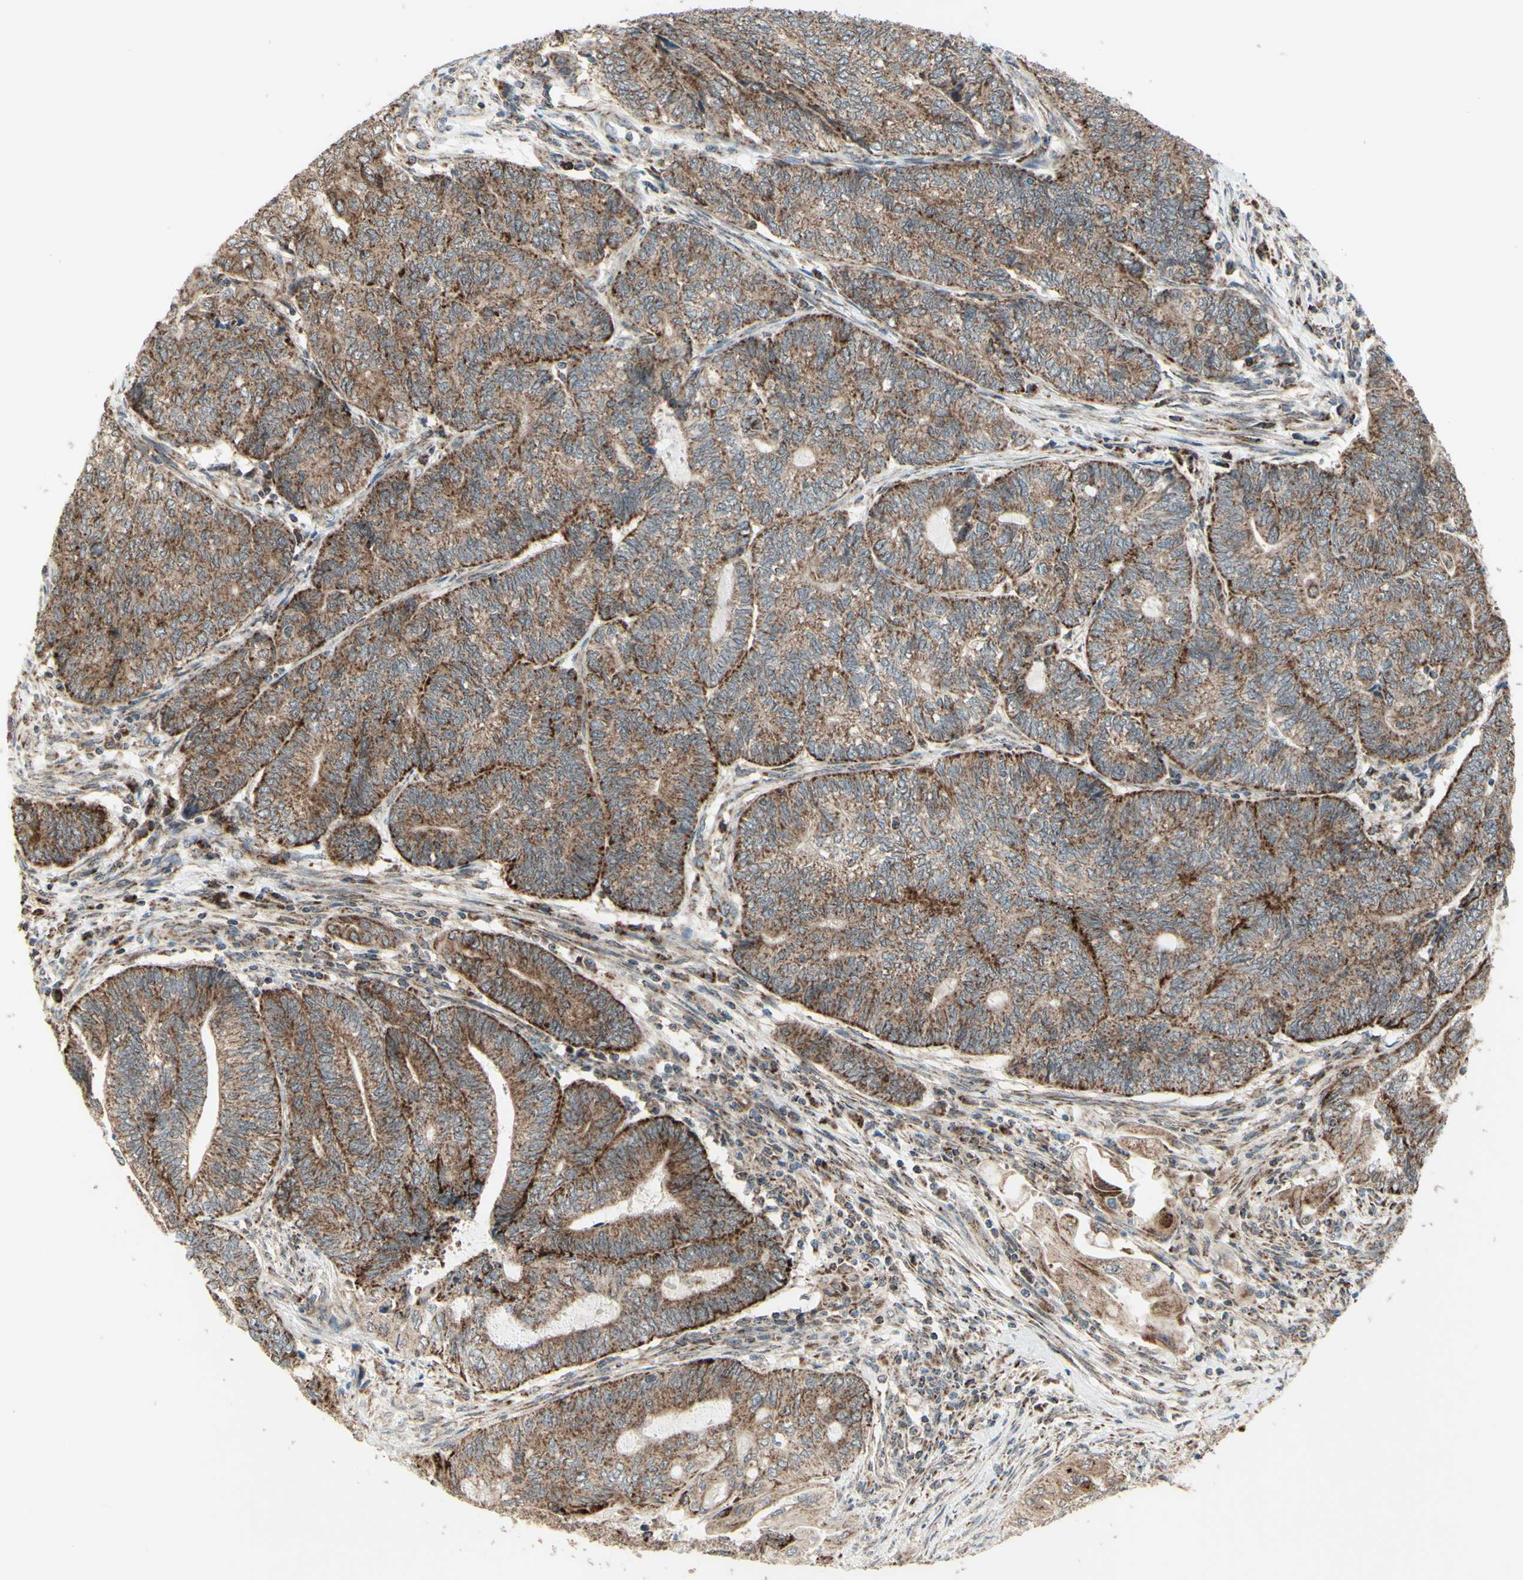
{"staining": {"intensity": "moderate", "quantity": ">75%", "location": "cytoplasmic/membranous"}, "tissue": "endometrial cancer", "cell_type": "Tumor cells", "image_type": "cancer", "snomed": [{"axis": "morphology", "description": "Adenocarcinoma, NOS"}, {"axis": "topography", "description": "Uterus"}, {"axis": "topography", "description": "Endometrium"}], "caption": "Immunohistochemistry (IHC) of human endometrial adenocarcinoma reveals medium levels of moderate cytoplasmic/membranous staining in about >75% of tumor cells.", "gene": "DHRS3", "patient": {"sex": "female", "age": 70}}